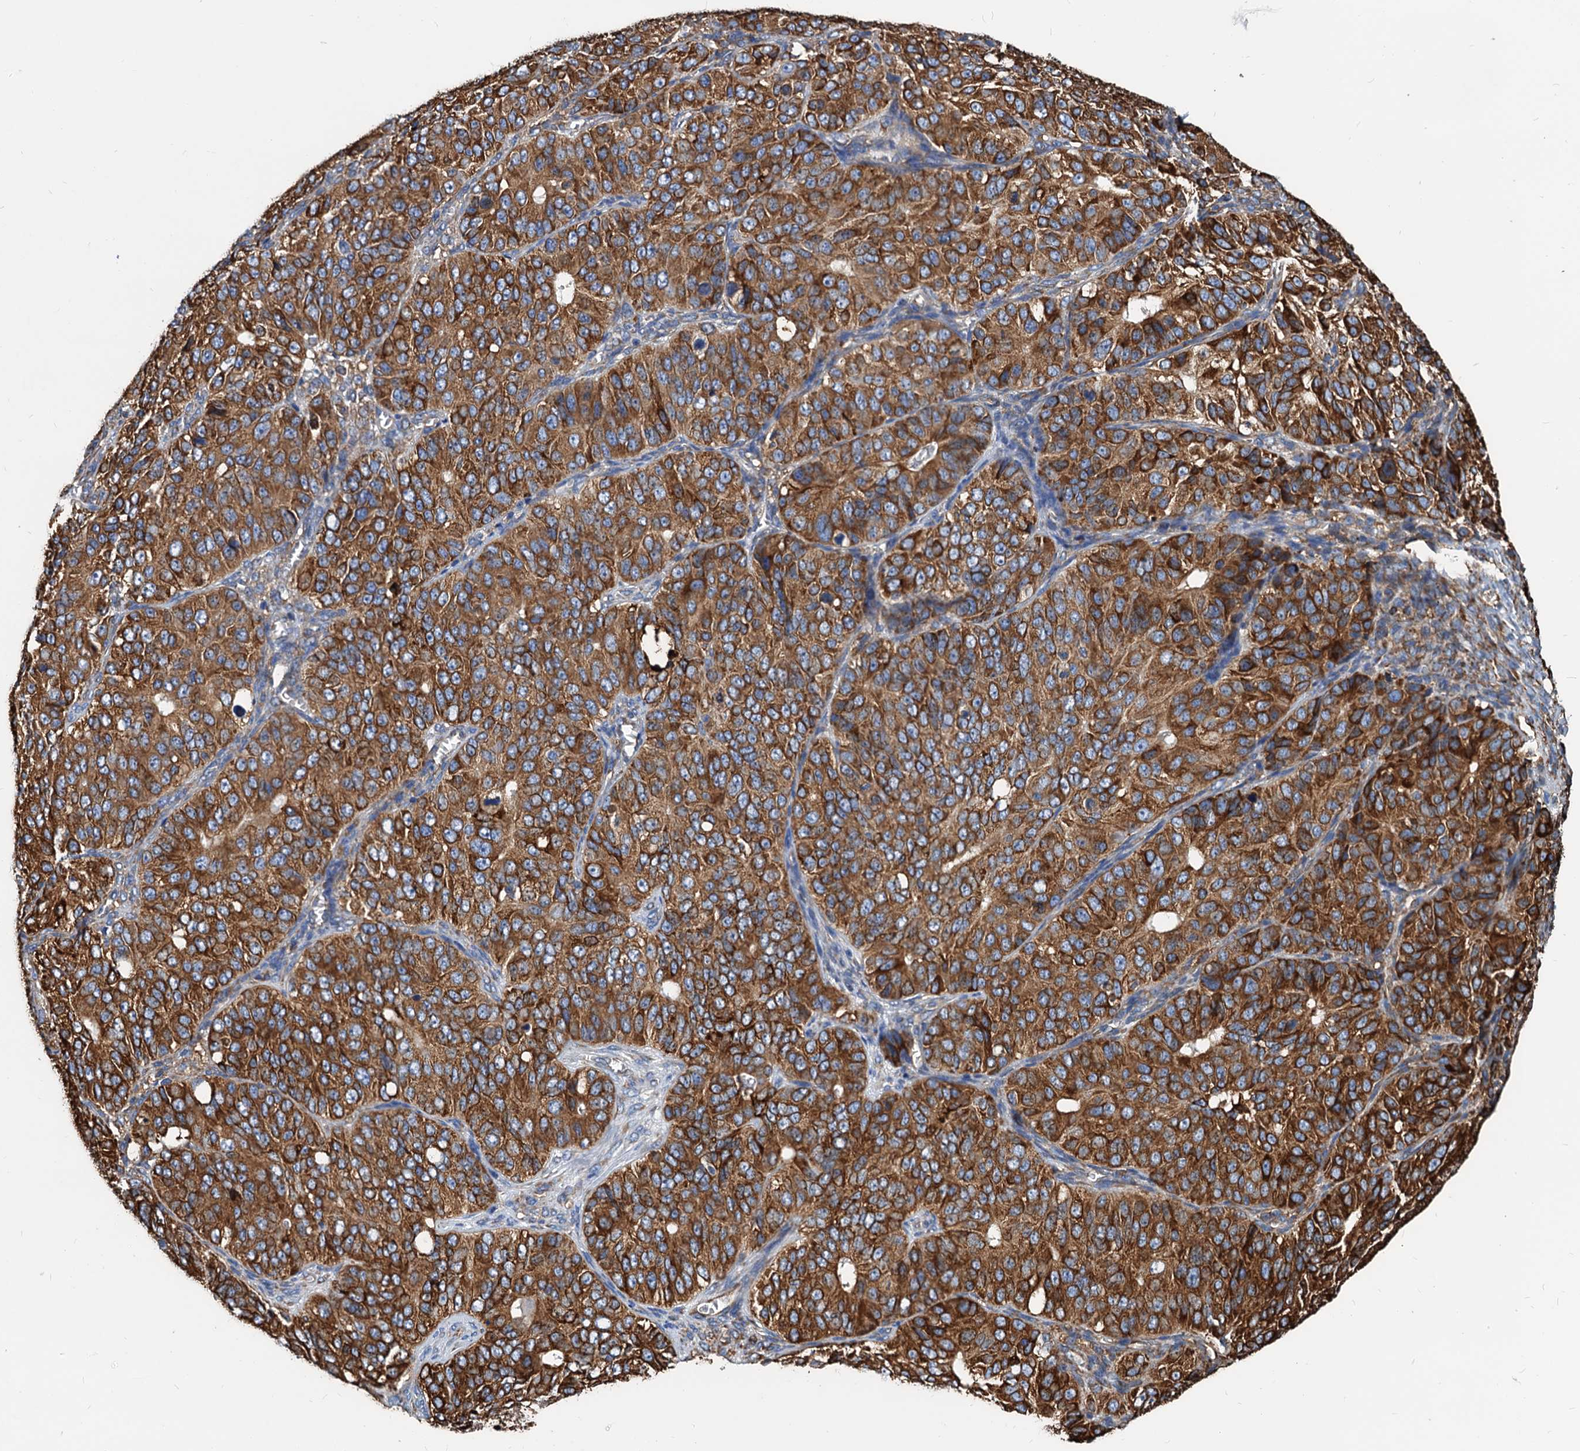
{"staining": {"intensity": "strong", "quantity": ">75%", "location": "cytoplasmic/membranous"}, "tissue": "ovarian cancer", "cell_type": "Tumor cells", "image_type": "cancer", "snomed": [{"axis": "morphology", "description": "Carcinoma, endometroid"}, {"axis": "topography", "description": "Ovary"}], "caption": "Strong cytoplasmic/membranous protein positivity is identified in approximately >75% of tumor cells in ovarian cancer.", "gene": "HSPA5", "patient": {"sex": "female", "age": 51}}